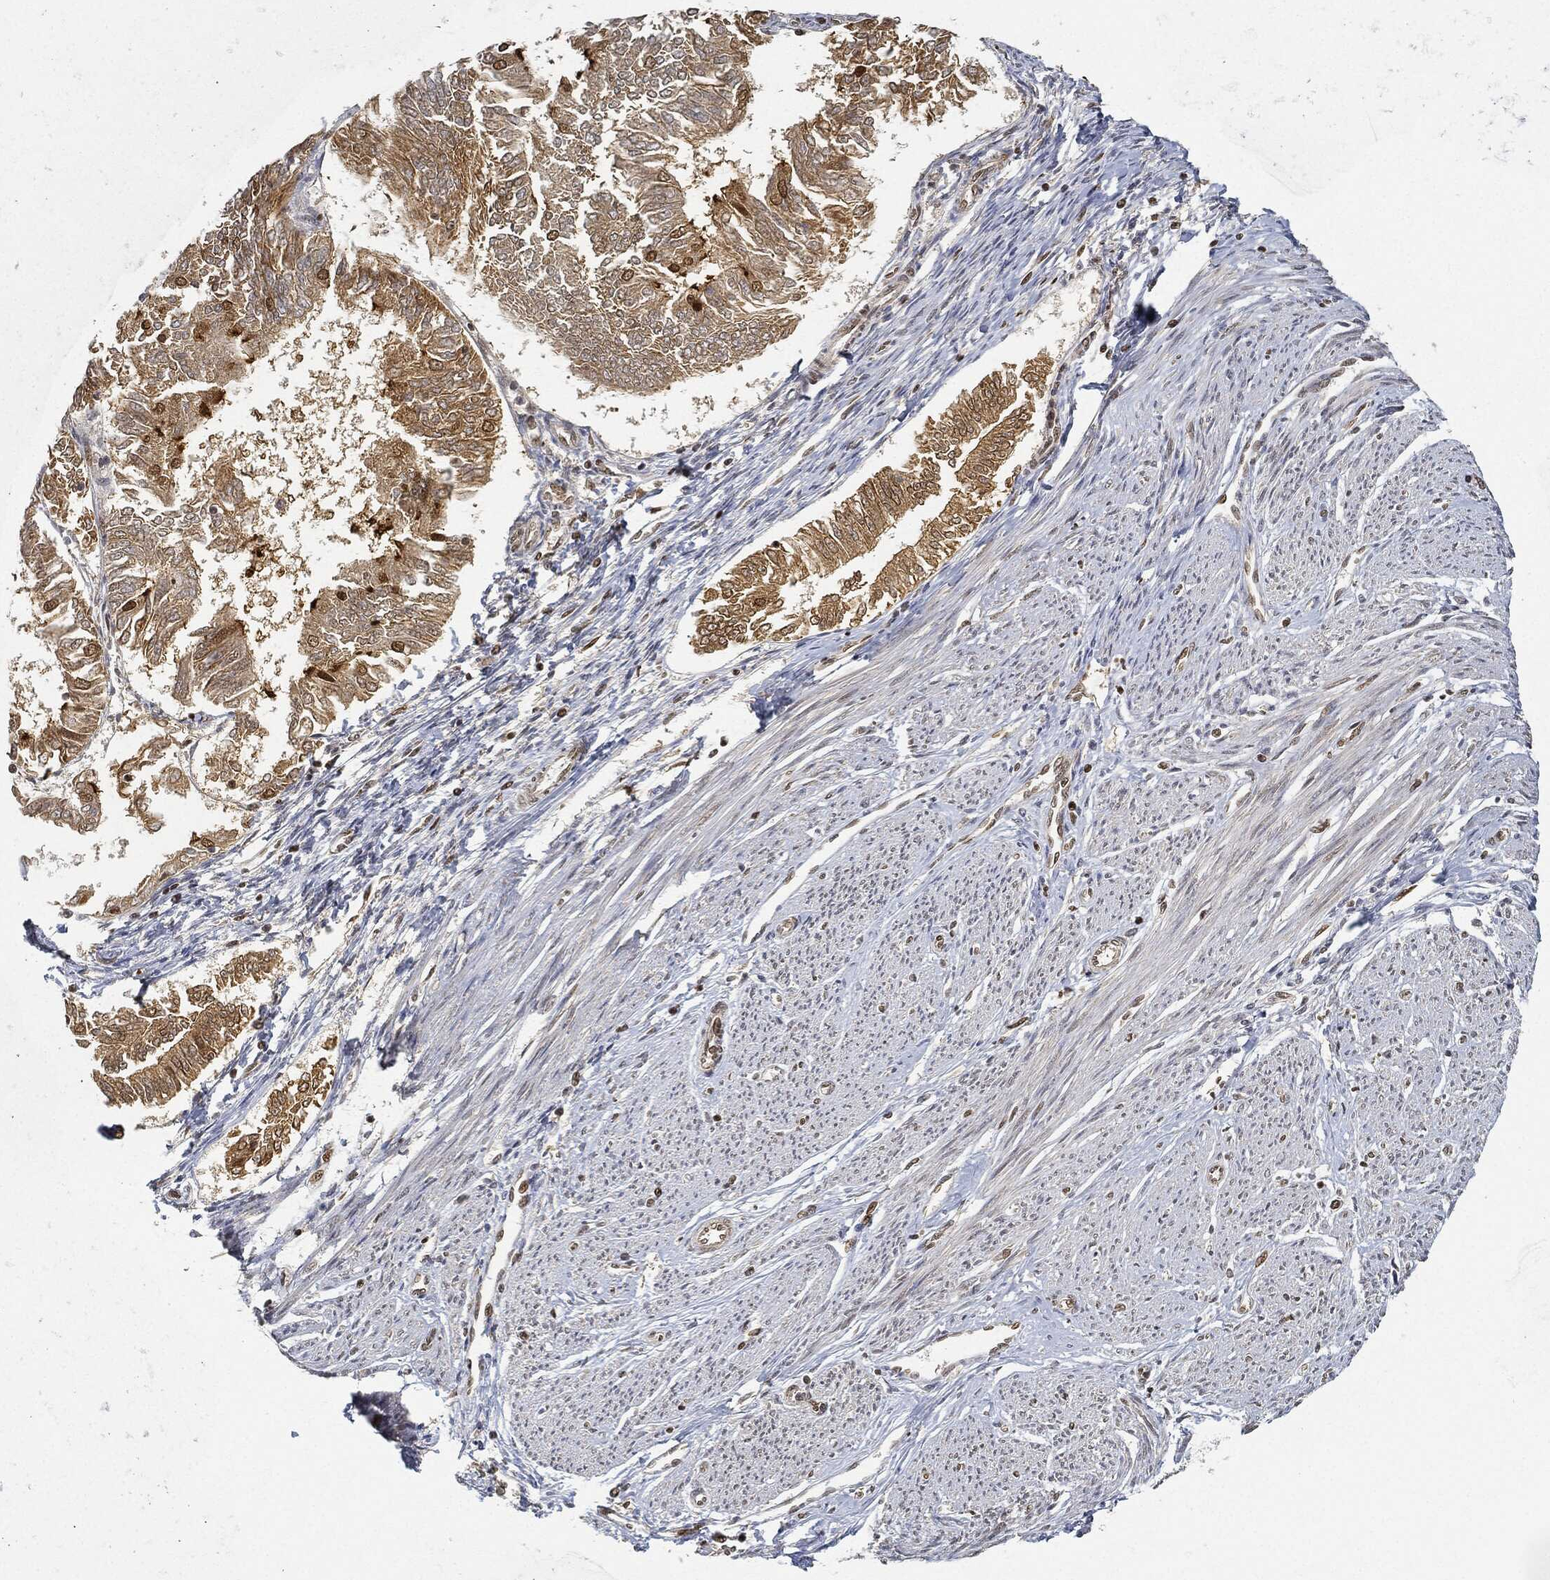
{"staining": {"intensity": "moderate", "quantity": "25%-75%", "location": "cytoplasmic/membranous"}, "tissue": "endometrial cancer", "cell_type": "Tumor cells", "image_type": "cancer", "snomed": [{"axis": "morphology", "description": "Adenocarcinoma, NOS"}, {"axis": "topography", "description": "Endometrium"}], "caption": "The image reveals immunohistochemical staining of endometrial adenocarcinoma. There is moderate cytoplasmic/membranous expression is present in about 25%-75% of tumor cells.", "gene": "CIB1", "patient": {"sex": "female", "age": 58}}